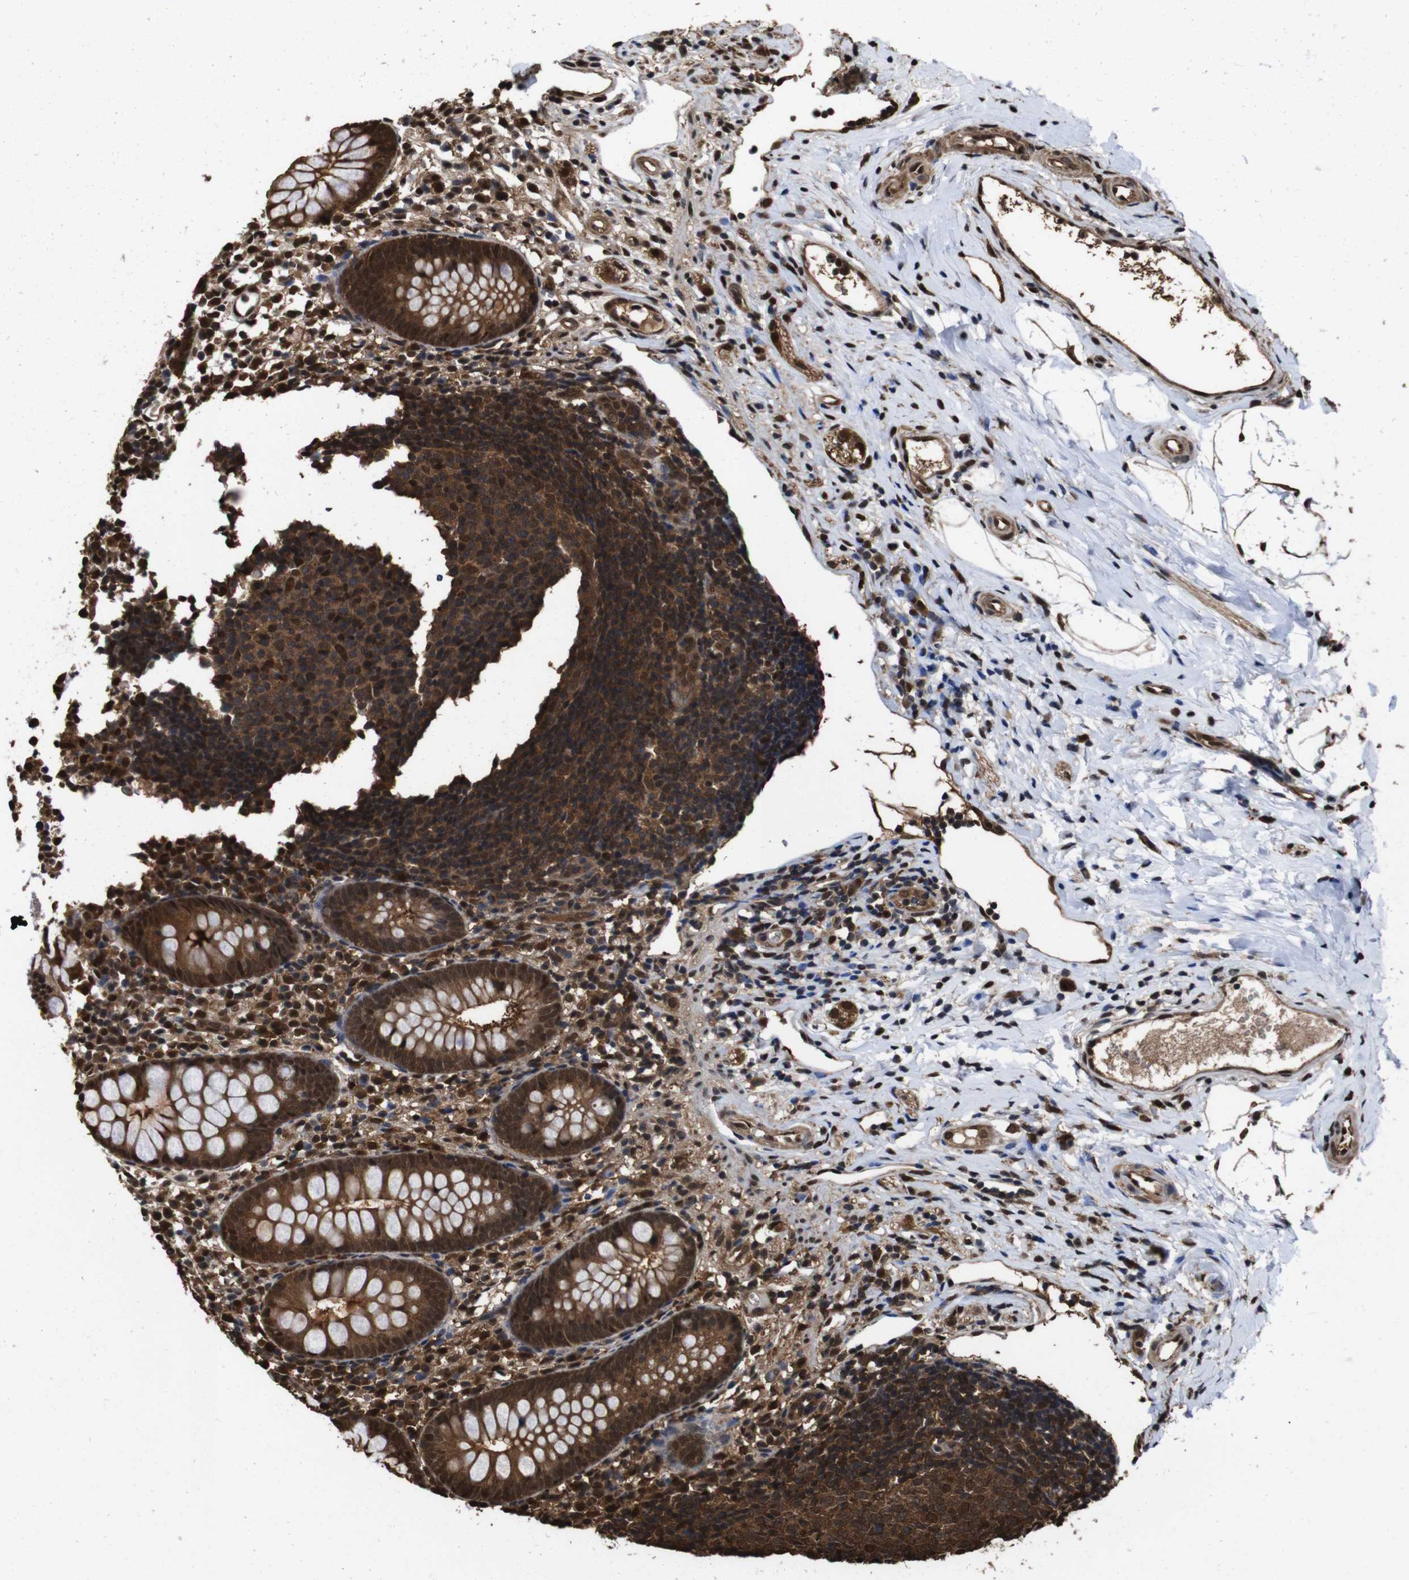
{"staining": {"intensity": "strong", "quantity": ">75%", "location": "cytoplasmic/membranous,nuclear"}, "tissue": "appendix", "cell_type": "Glandular cells", "image_type": "normal", "snomed": [{"axis": "morphology", "description": "Normal tissue, NOS"}, {"axis": "topography", "description": "Appendix"}], "caption": "Glandular cells exhibit high levels of strong cytoplasmic/membranous,nuclear expression in approximately >75% of cells in benign appendix. Nuclei are stained in blue.", "gene": "VCP", "patient": {"sex": "female", "age": 20}}